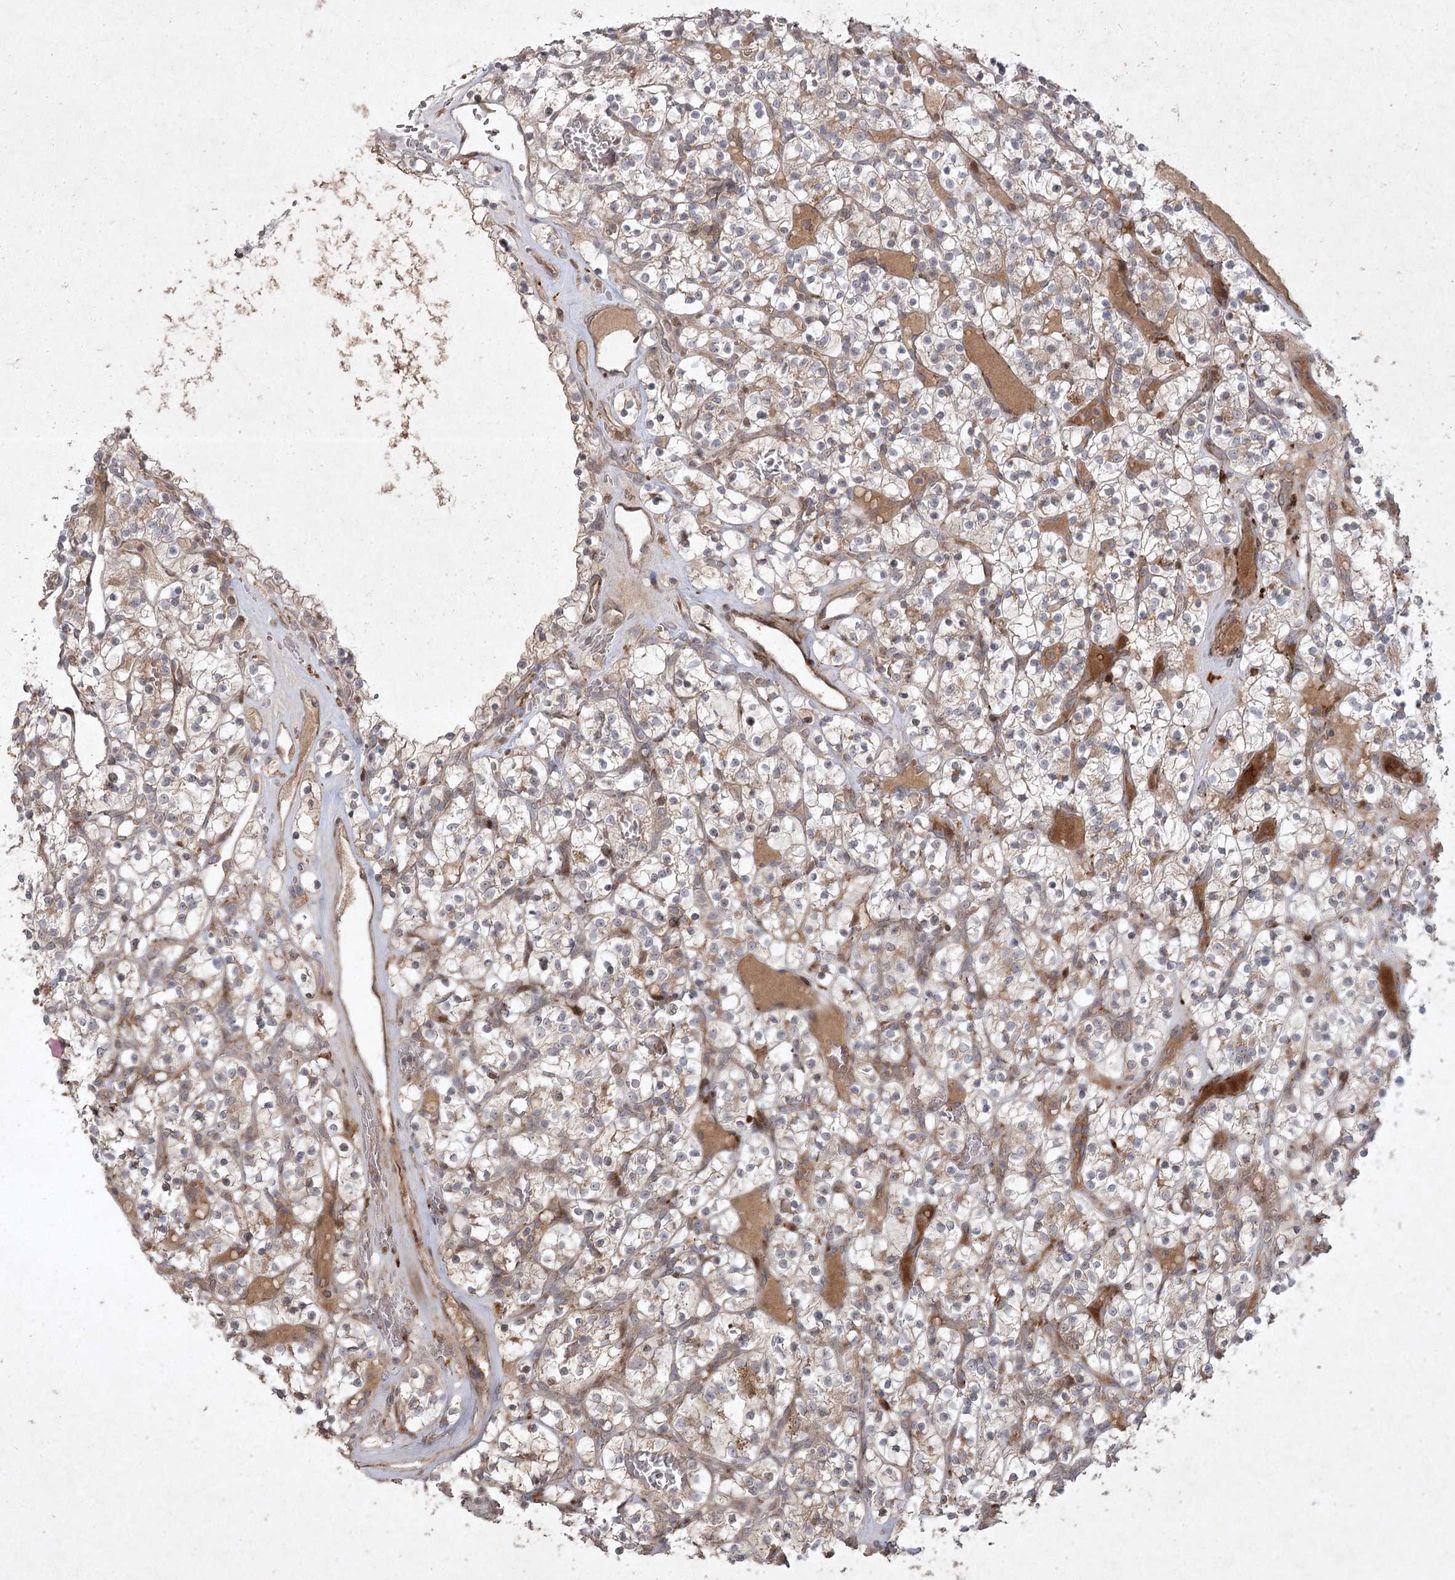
{"staining": {"intensity": "weak", "quantity": "25%-75%", "location": "cytoplasmic/membranous"}, "tissue": "renal cancer", "cell_type": "Tumor cells", "image_type": "cancer", "snomed": [{"axis": "morphology", "description": "Adenocarcinoma, NOS"}, {"axis": "topography", "description": "Kidney"}], "caption": "Renal adenocarcinoma was stained to show a protein in brown. There is low levels of weak cytoplasmic/membranous positivity in approximately 25%-75% of tumor cells.", "gene": "KBTBD4", "patient": {"sex": "female", "age": 57}}